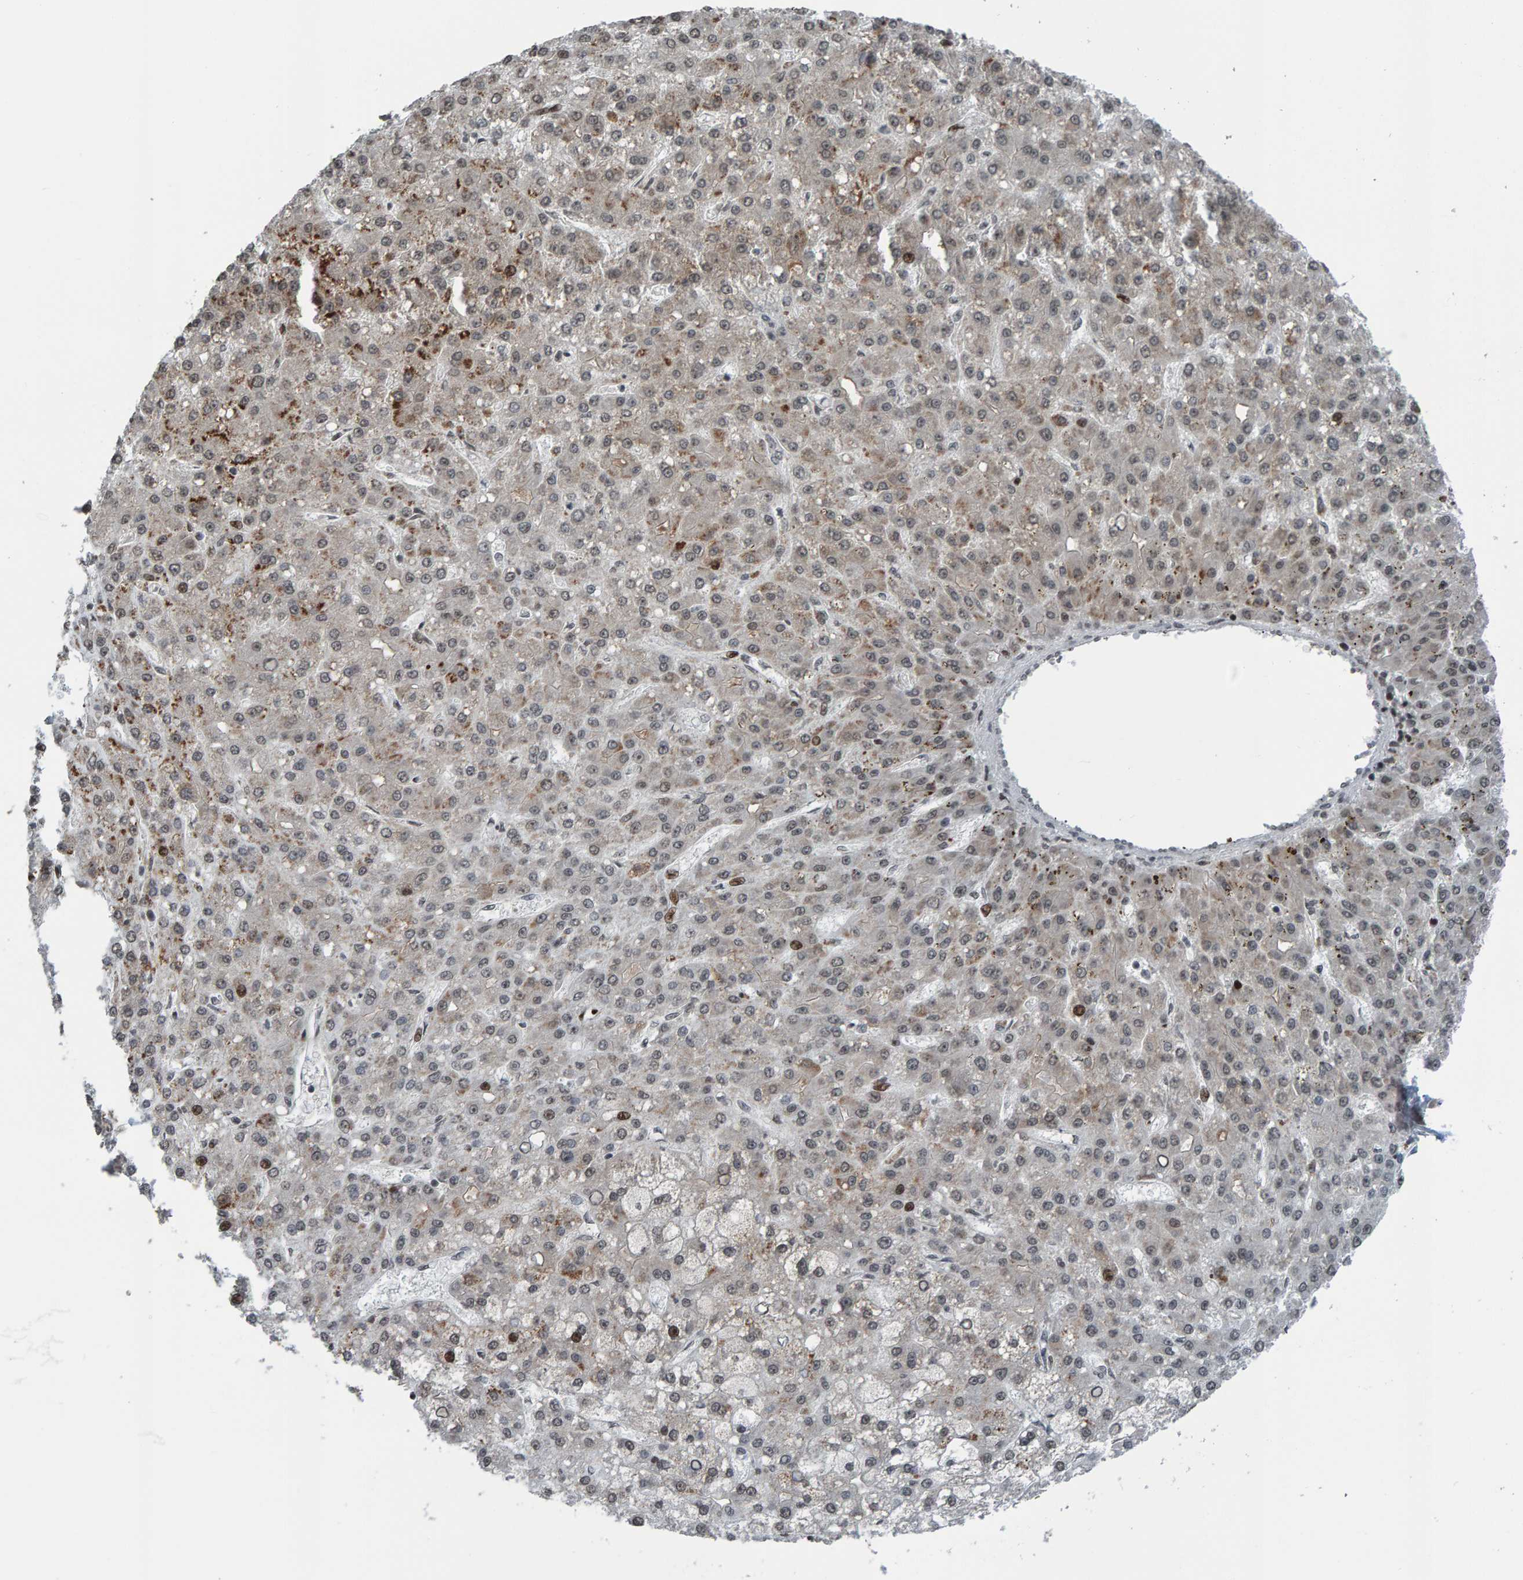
{"staining": {"intensity": "moderate", "quantity": "<25%", "location": "cytoplasmic/membranous,nuclear"}, "tissue": "liver cancer", "cell_type": "Tumor cells", "image_type": "cancer", "snomed": [{"axis": "morphology", "description": "Carcinoma, Hepatocellular, NOS"}, {"axis": "topography", "description": "Liver"}], "caption": "Human liver cancer stained for a protein (brown) reveals moderate cytoplasmic/membranous and nuclear positive staining in approximately <25% of tumor cells.", "gene": "ZNF366", "patient": {"sex": "male", "age": 67}}